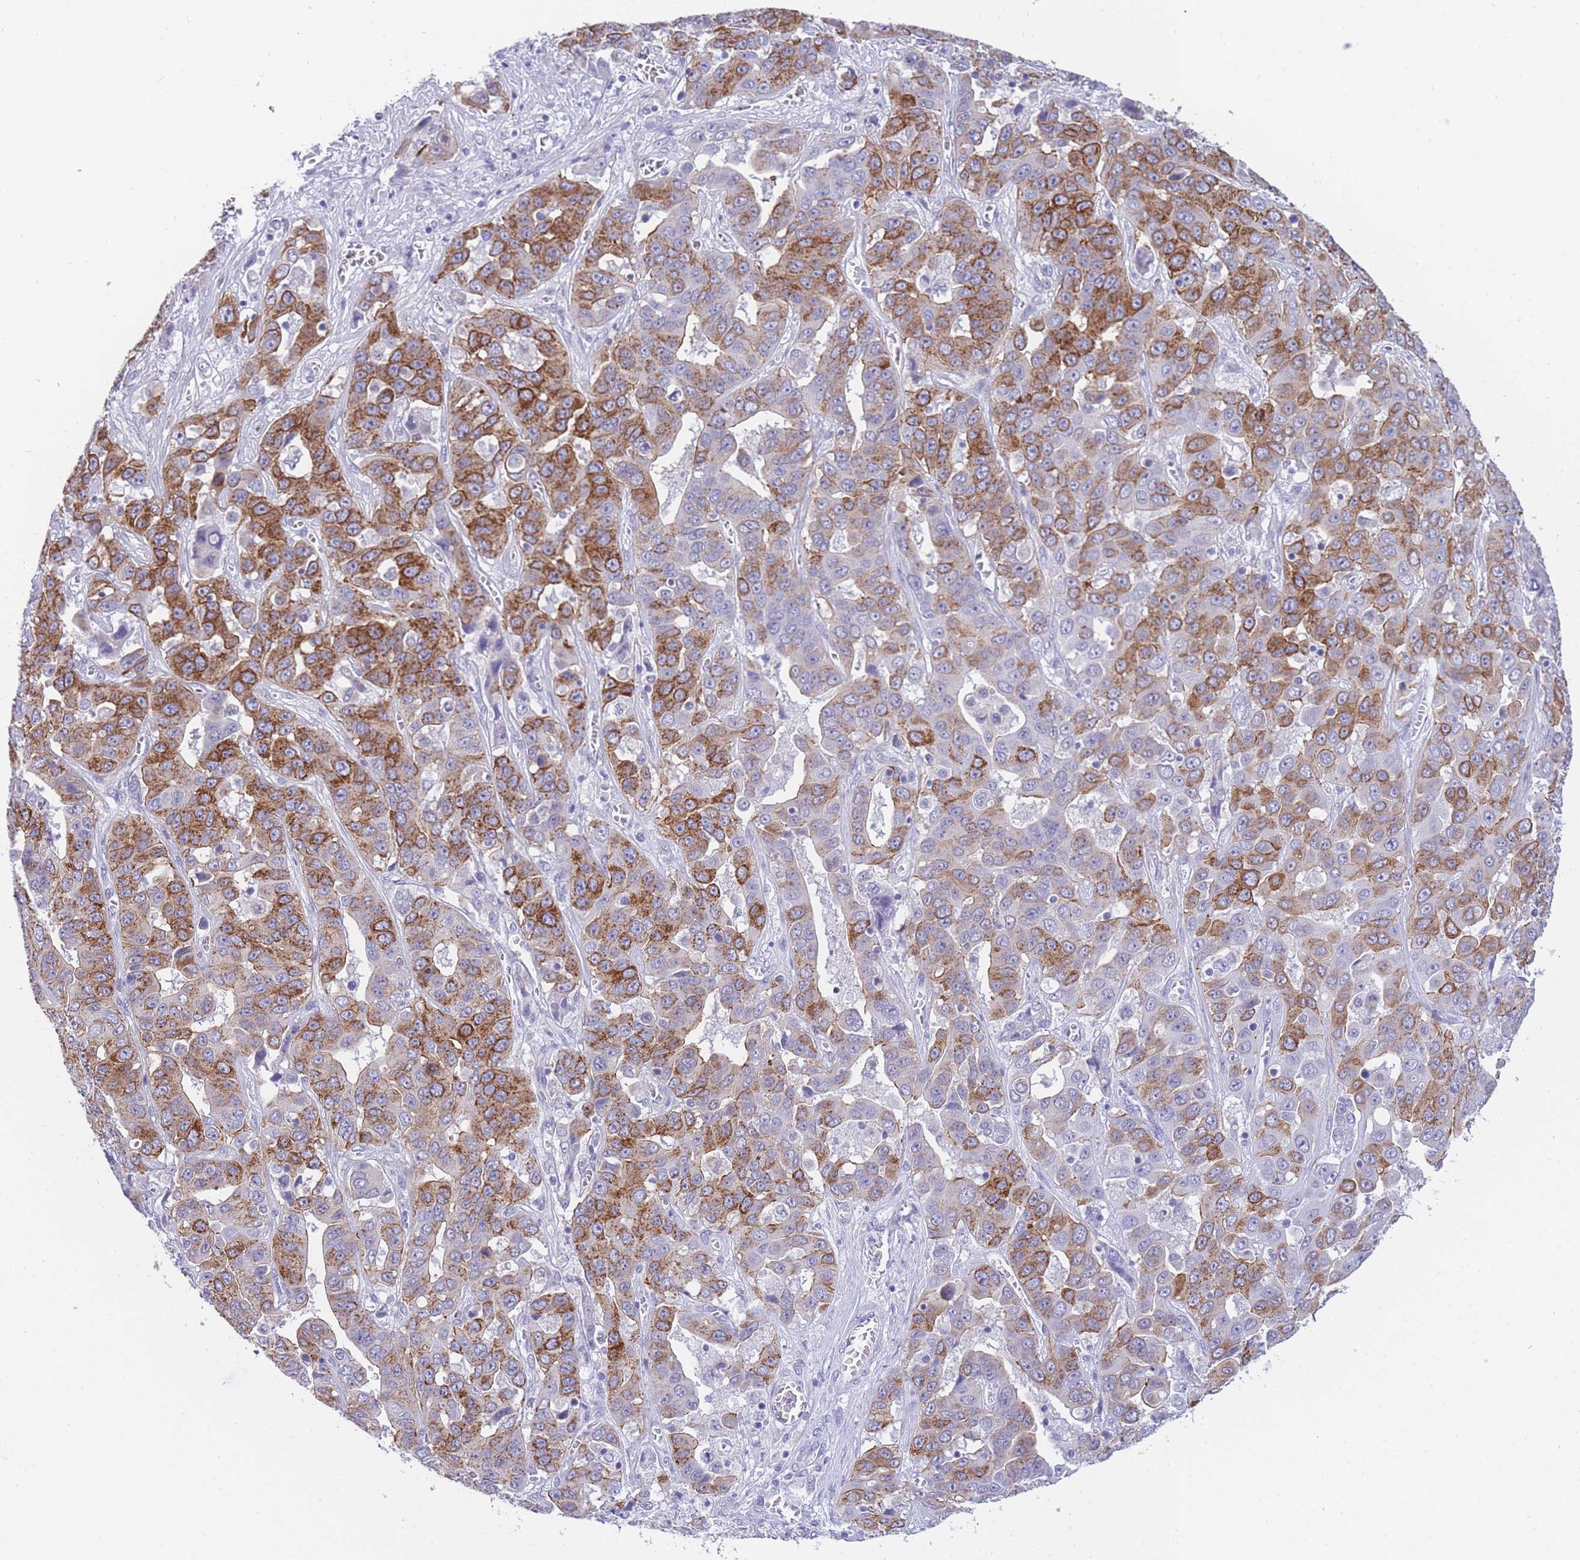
{"staining": {"intensity": "strong", "quantity": "25%-75%", "location": "cytoplasmic/membranous"}, "tissue": "liver cancer", "cell_type": "Tumor cells", "image_type": "cancer", "snomed": [{"axis": "morphology", "description": "Cholangiocarcinoma"}, {"axis": "topography", "description": "Liver"}], "caption": "Immunohistochemical staining of liver cancer (cholangiocarcinoma) exhibits high levels of strong cytoplasmic/membranous protein staining in about 25%-75% of tumor cells. The protein is shown in brown color, while the nuclei are stained blue.", "gene": "FRAT2", "patient": {"sex": "female", "age": 52}}